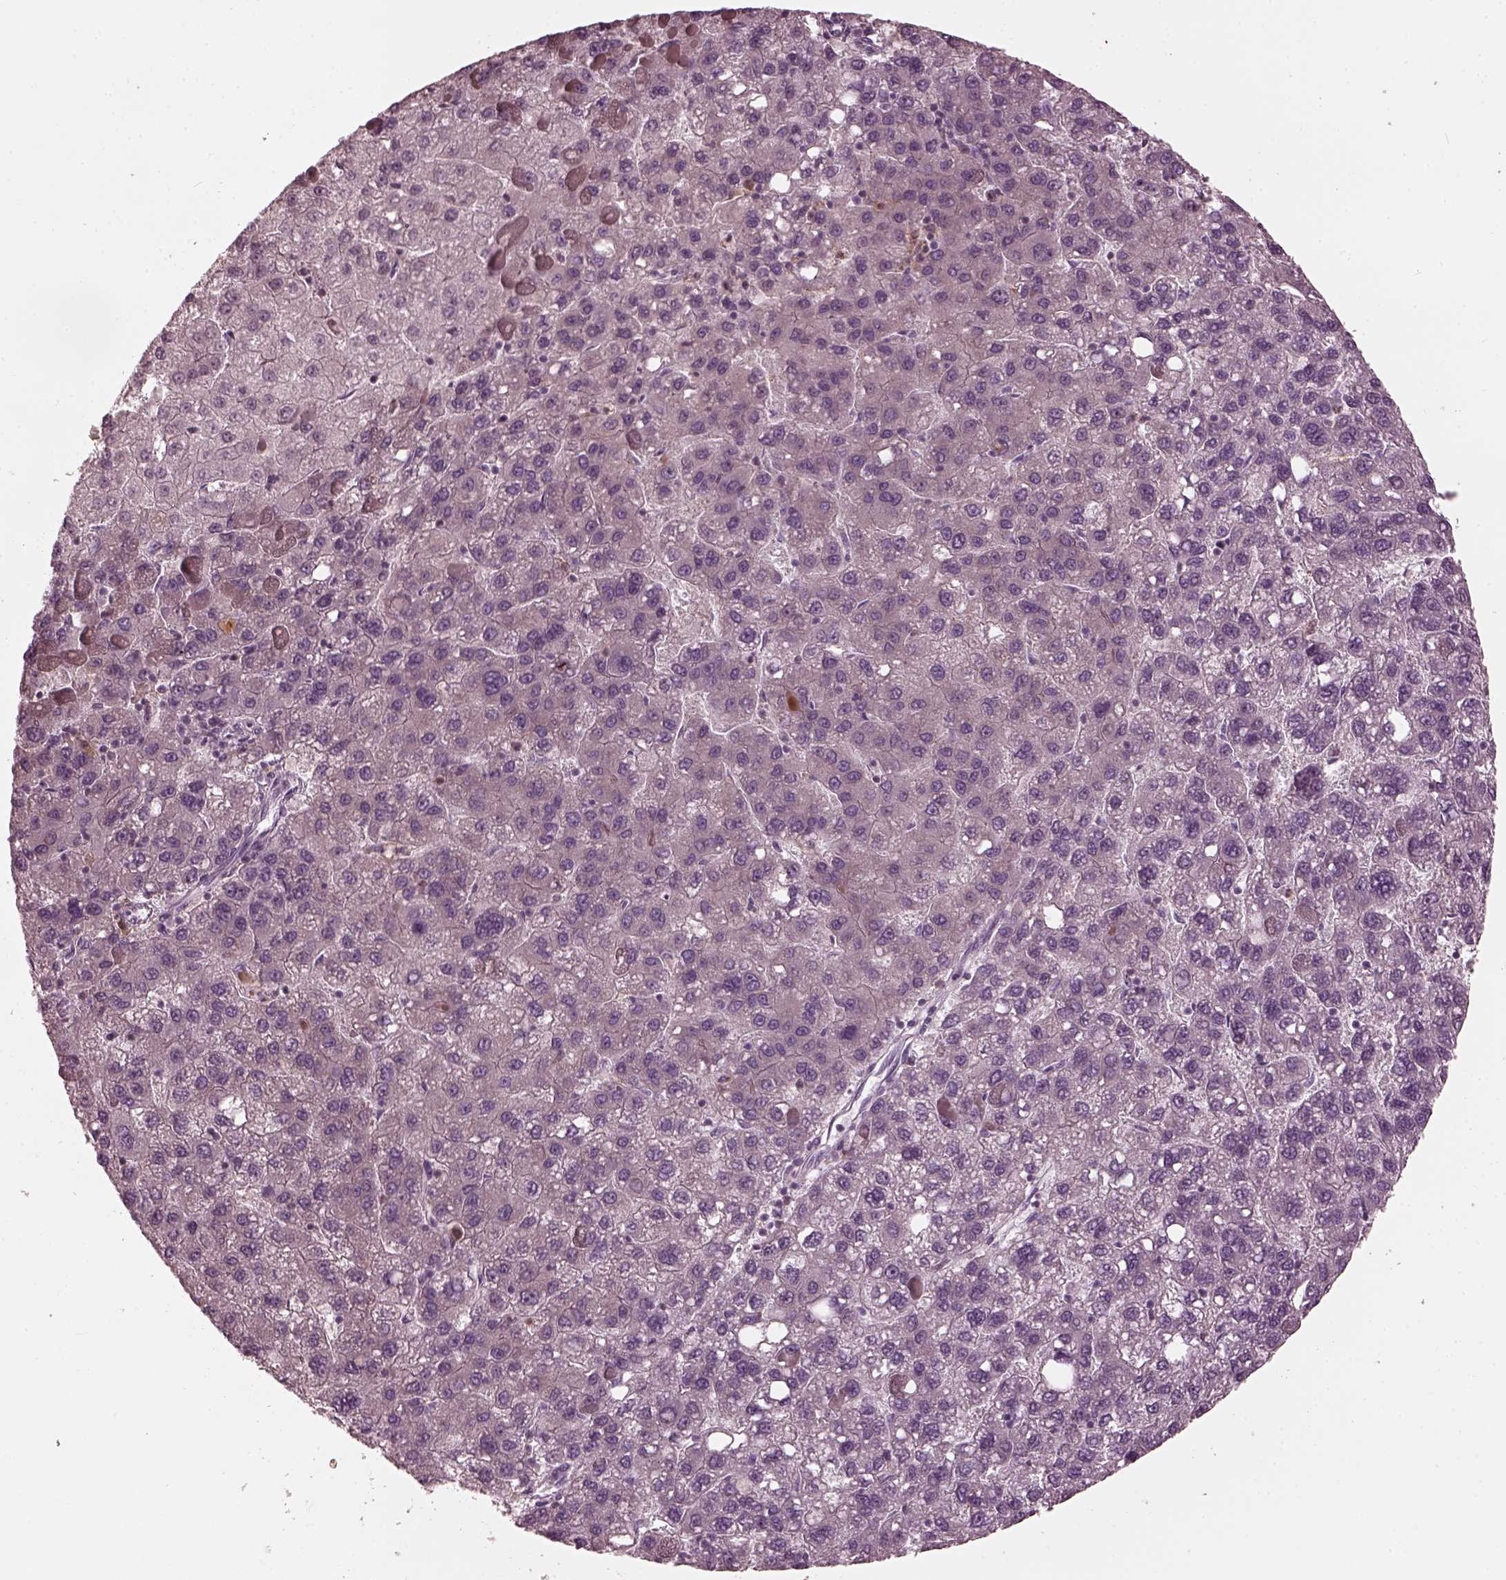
{"staining": {"intensity": "negative", "quantity": "none", "location": "none"}, "tissue": "liver cancer", "cell_type": "Tumor cells", "image_type": "cancer", "snomed": [{"axis": "morphology", "description": "Carcinoma, Hepatocellular, NOS"}, {"axis": "topography", "description": "Liver"}], "caption": "An immunohistochemistry micrograph of liver cancer (hepatocellular carcinoma) is shown. There is no staining in tumor cells of liver cancer (hepatocellular carcinoma).", "gene": "PSTPIP2", "patient": {"sex": "female", "age": 82}}